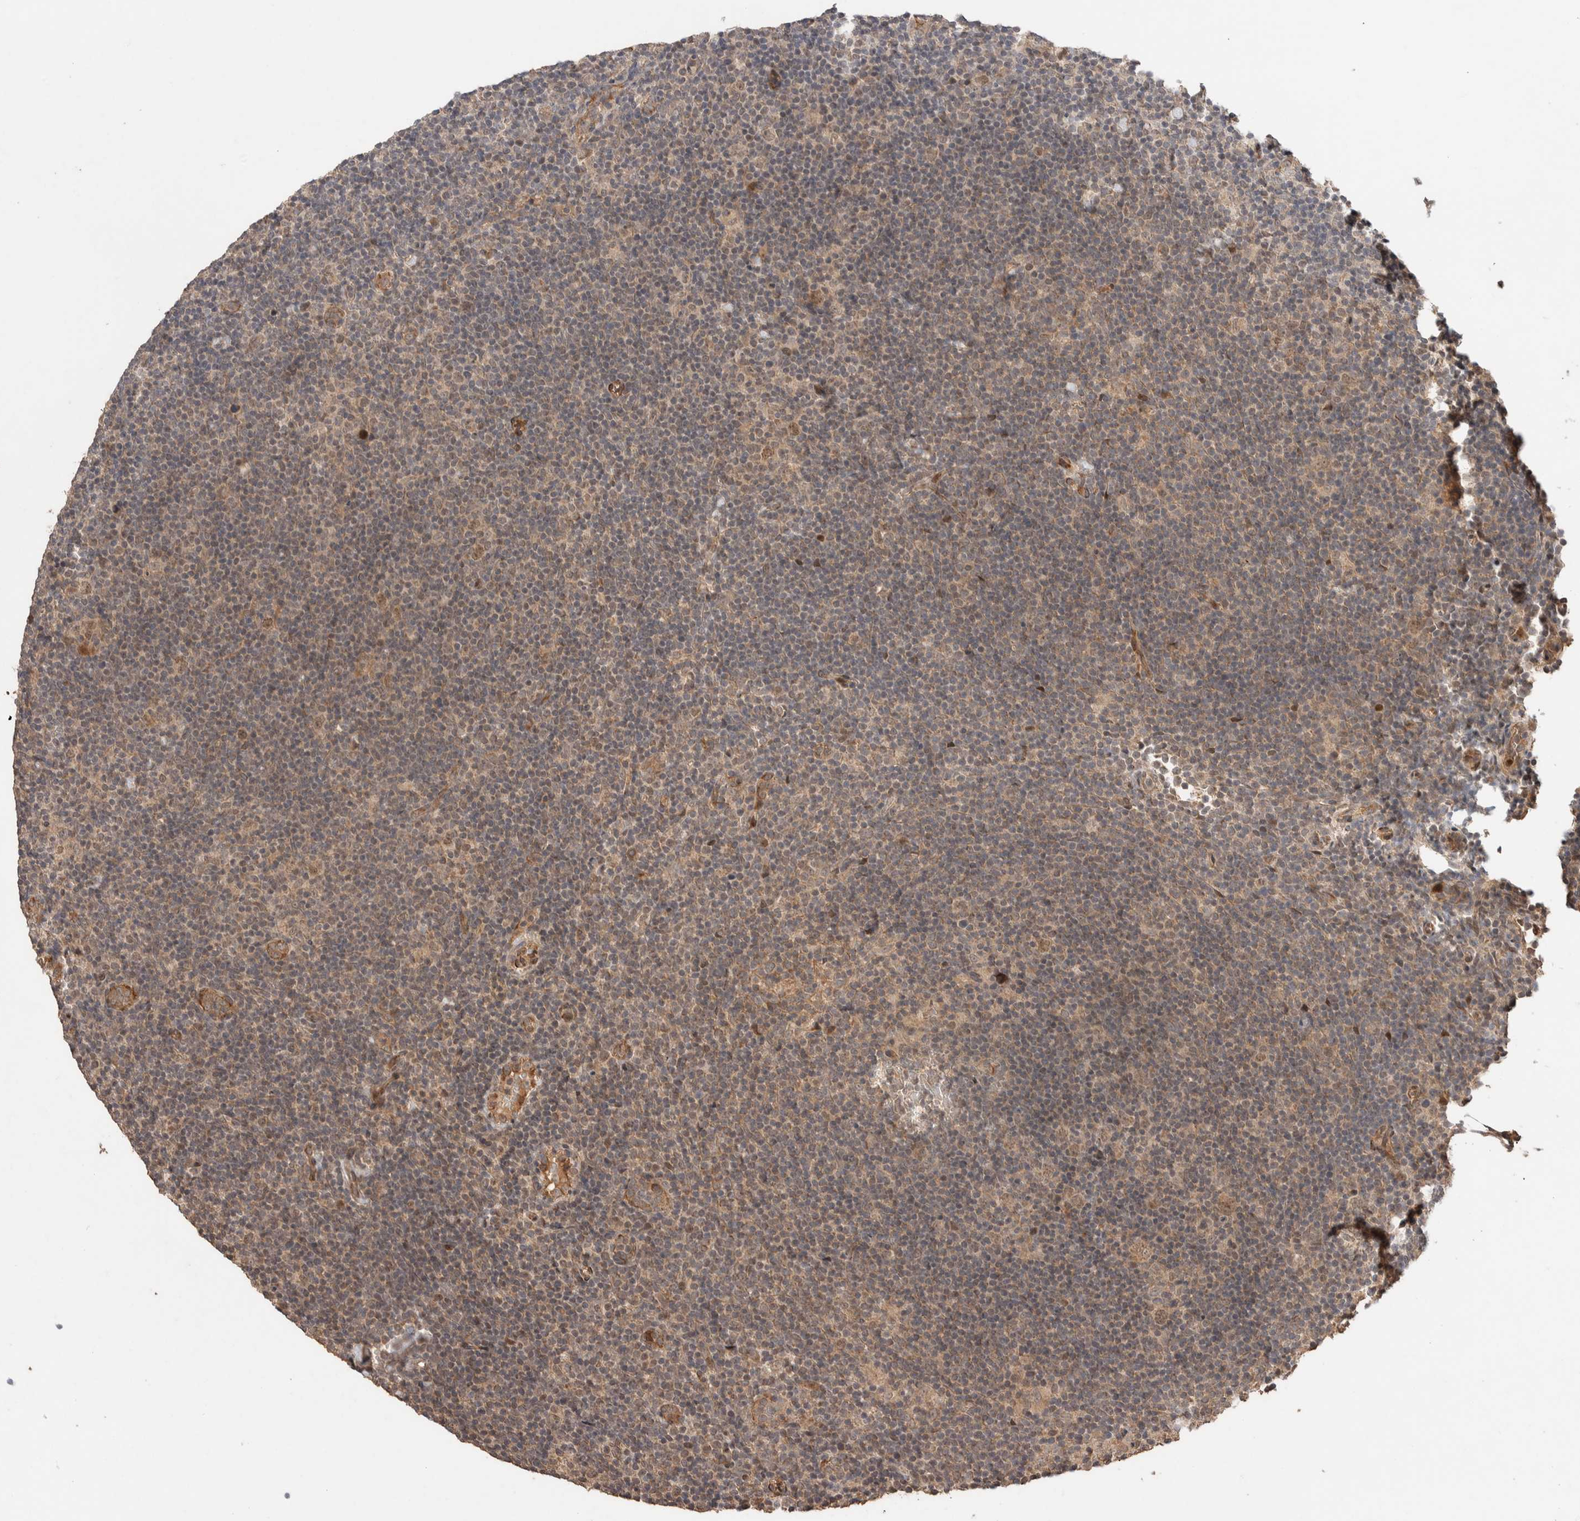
{"staining": {"intensity": "weak", "quantity": ">75%", "location": "cytoplasmic/membranous,nuclear"}, "tissue": "lymphoma", "cell_type": "Tumor cells", "image_type": "cancer", "snomed": [{"axis": "morphology", "description": "Hodgkin's disease, NOS"}, {"axis": "topography", "description": "Lymph node"}], "caption": "Immunohistochemical staining of lymphoma exhibits weak cytoplasmic/membranous and nuclear protein positivity in approximately >75% of tumor cells.", "gene": "PRDM15", "patient": {"sex": "female", "age": 57}}